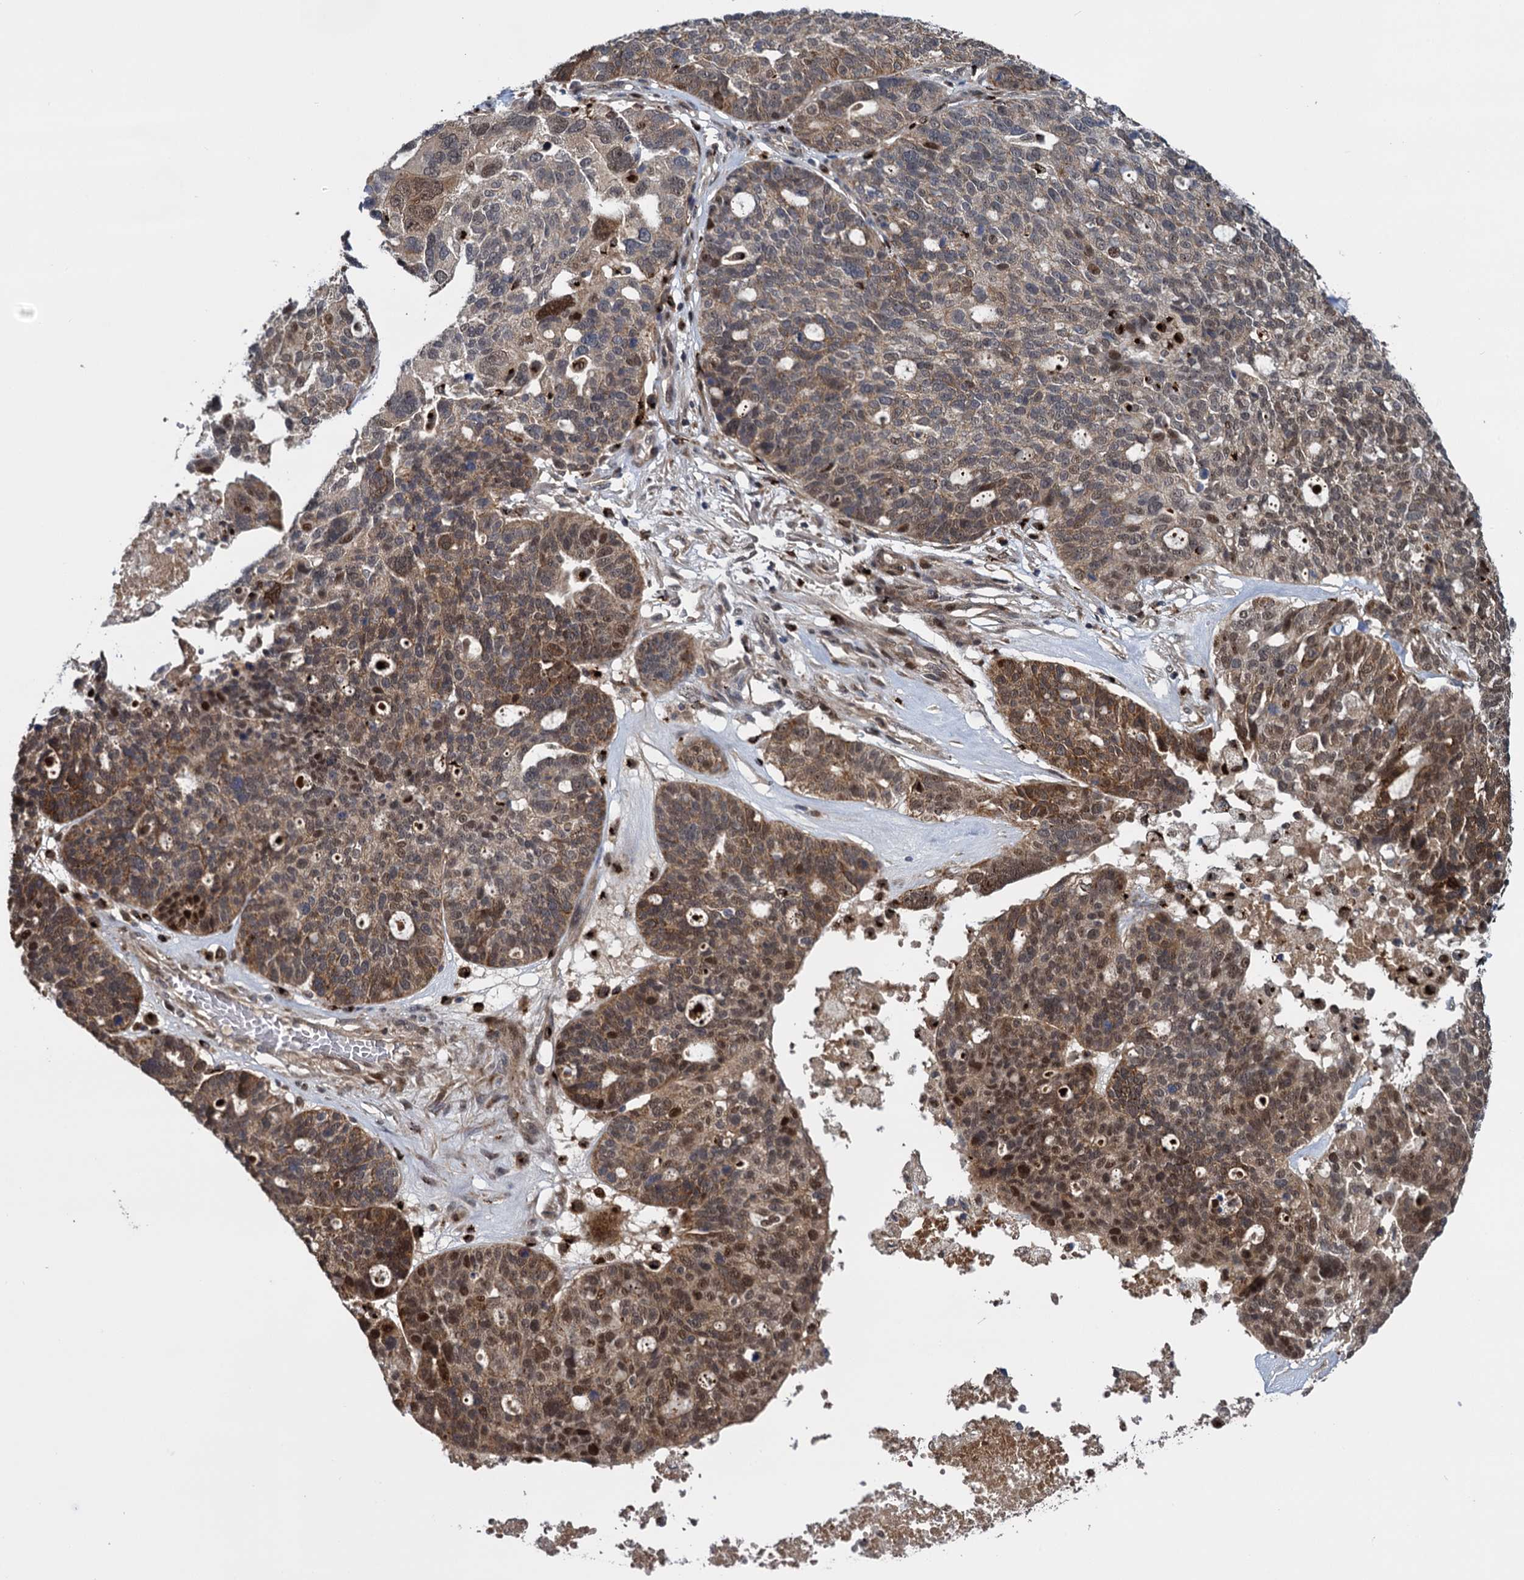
{"staining": {"intensity": "moderate", "quantity": ">75%", "location": "cytoplasmic/membranous,nuclear"}, "tissue": "ovarian cancer", "cell_type": "Tumor cells", "image_type": "cancer", "snomed": [{"axis": "morphology", "description": "Cystadenocarcinoma, serous, NOS"}, {"axis": "topography", "description": "Ovary"}], "caption": "Immunohistochemical staining of human ovarian cancer (serous cystadenocarcinoma) exhibits moderate cytoplasmic/membranous and nuclear protein positivity in about >75% of tumor cells.", "gene": "GAL3ST4", "patient": {"sex": "female", "age": 59}}